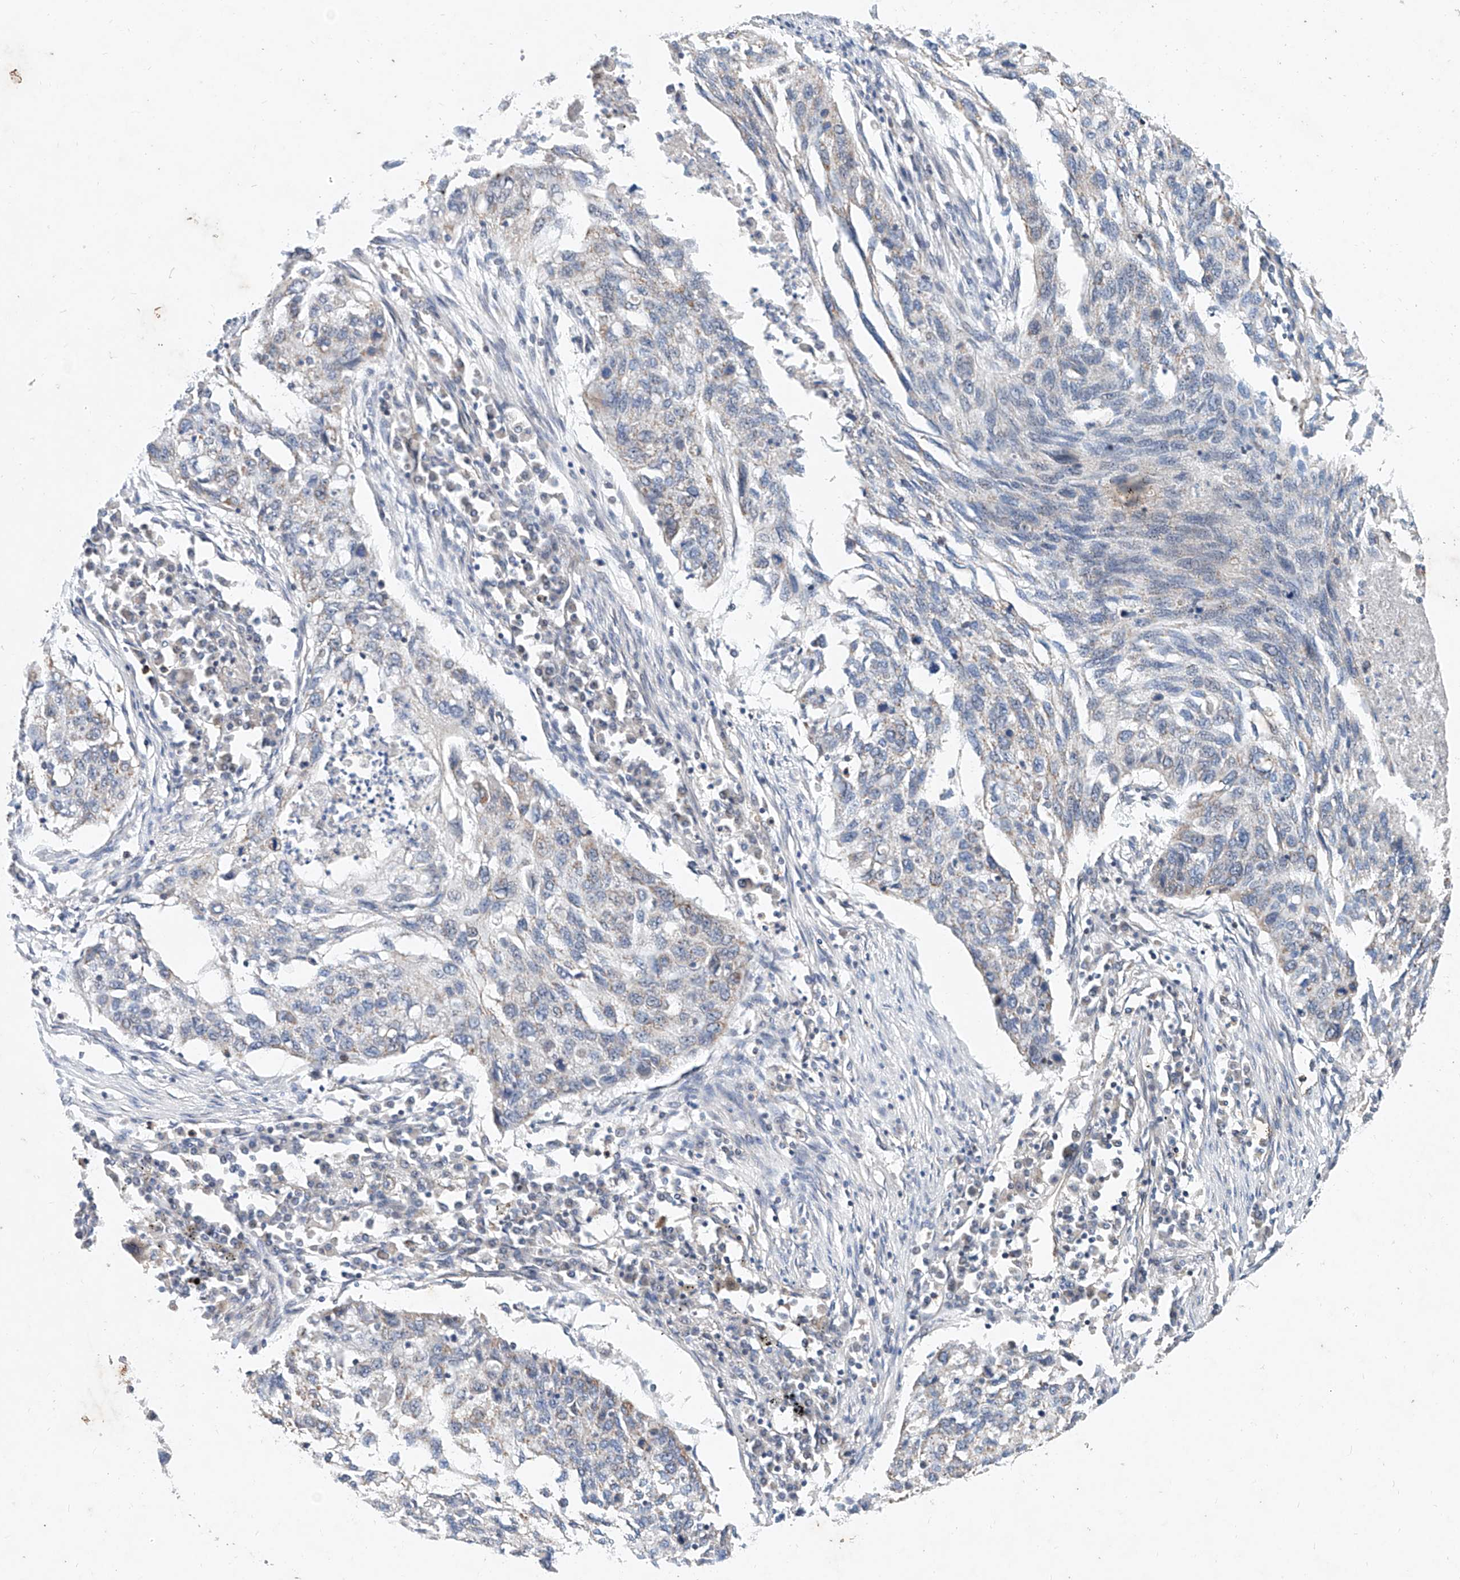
{"staining": {"intensity": "negative", "quantity": "none", "location": "none"}, "tissue": "lung cancer", "cell_type": "Tumor cells", "image_type": "cancer", "snomed": [{"axis": "morphology", "description": "Squamous cell carcinoma, NOS"}, {"axis": "topography", "description": "Lung"}], "caption": "This photomicrograph is of lung cancer stained with immunohistochemistry to label a protein in brown with the nuclei are counter-stained blue. There is no expression in tumor cells. Brightfield microscopy of immunohistochemistry (IHC) stained with DAB (3,3'-diaminobenzidine) (brown) and hematoxylin (blue), captured at high magnification.", "gene": "FASTK", "patient": {"sex": "female", "age": 63}}